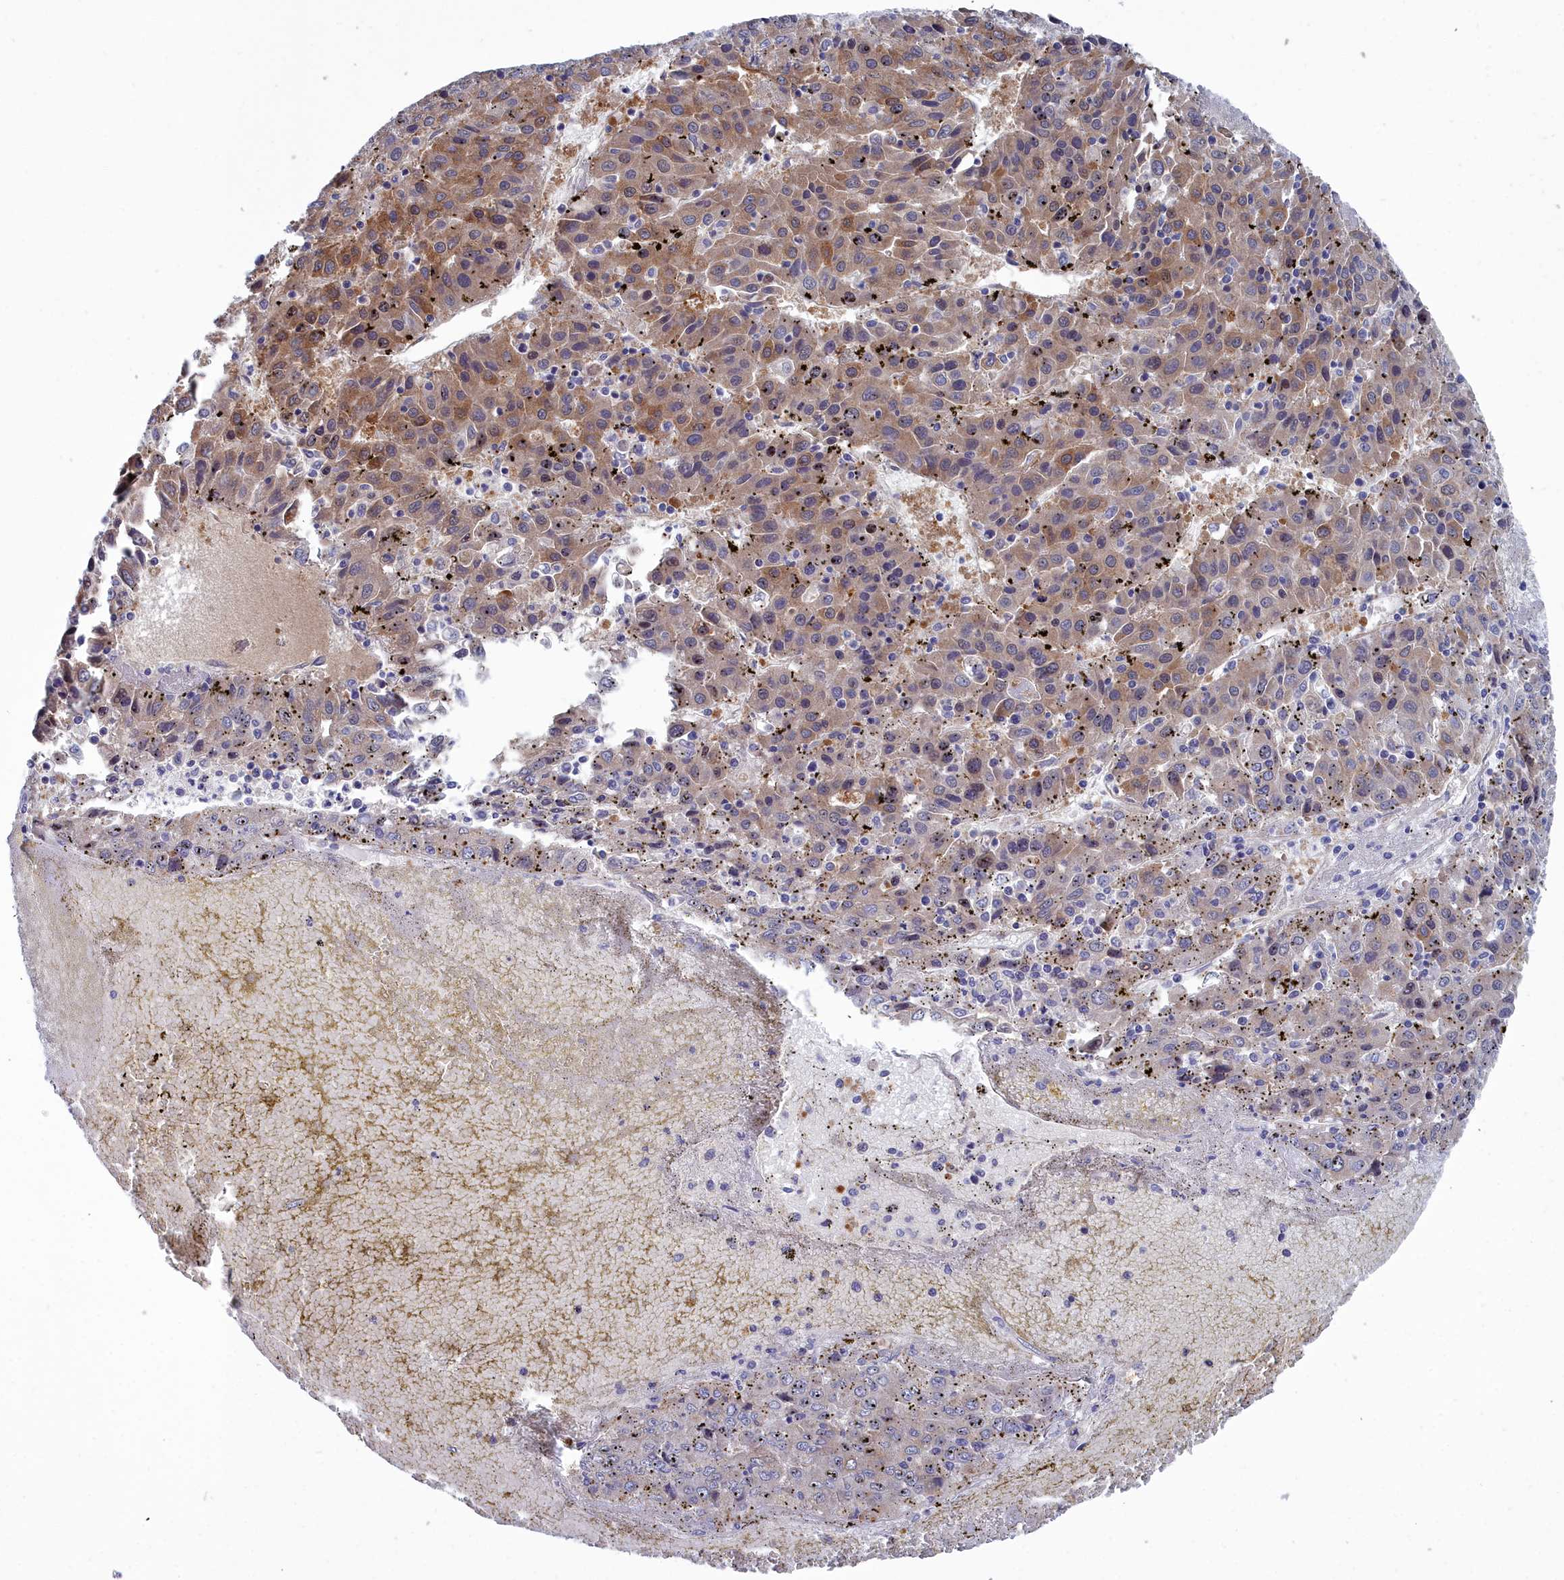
{"staining": {"intensity": "moderate", "quantity": ">75%", "location": "cytoplasmic/membranous"}, "tissue": "liver cancer", "cell_type": "Tumor cells", "image_type": "cancer", "snomed": [{"axis": "morphology", "description": "Carcinoma, Hepatocellular, NOS"}, {"axis": "topography", "description": "Liver"}], "caption": "Liver cancer stained with IHC exhibits moderate cytoplasmic/membranous positivity in approximately >75% of tumor cells.", "gene": "RDX", "patient": {"sex": "female", "age": 53}}